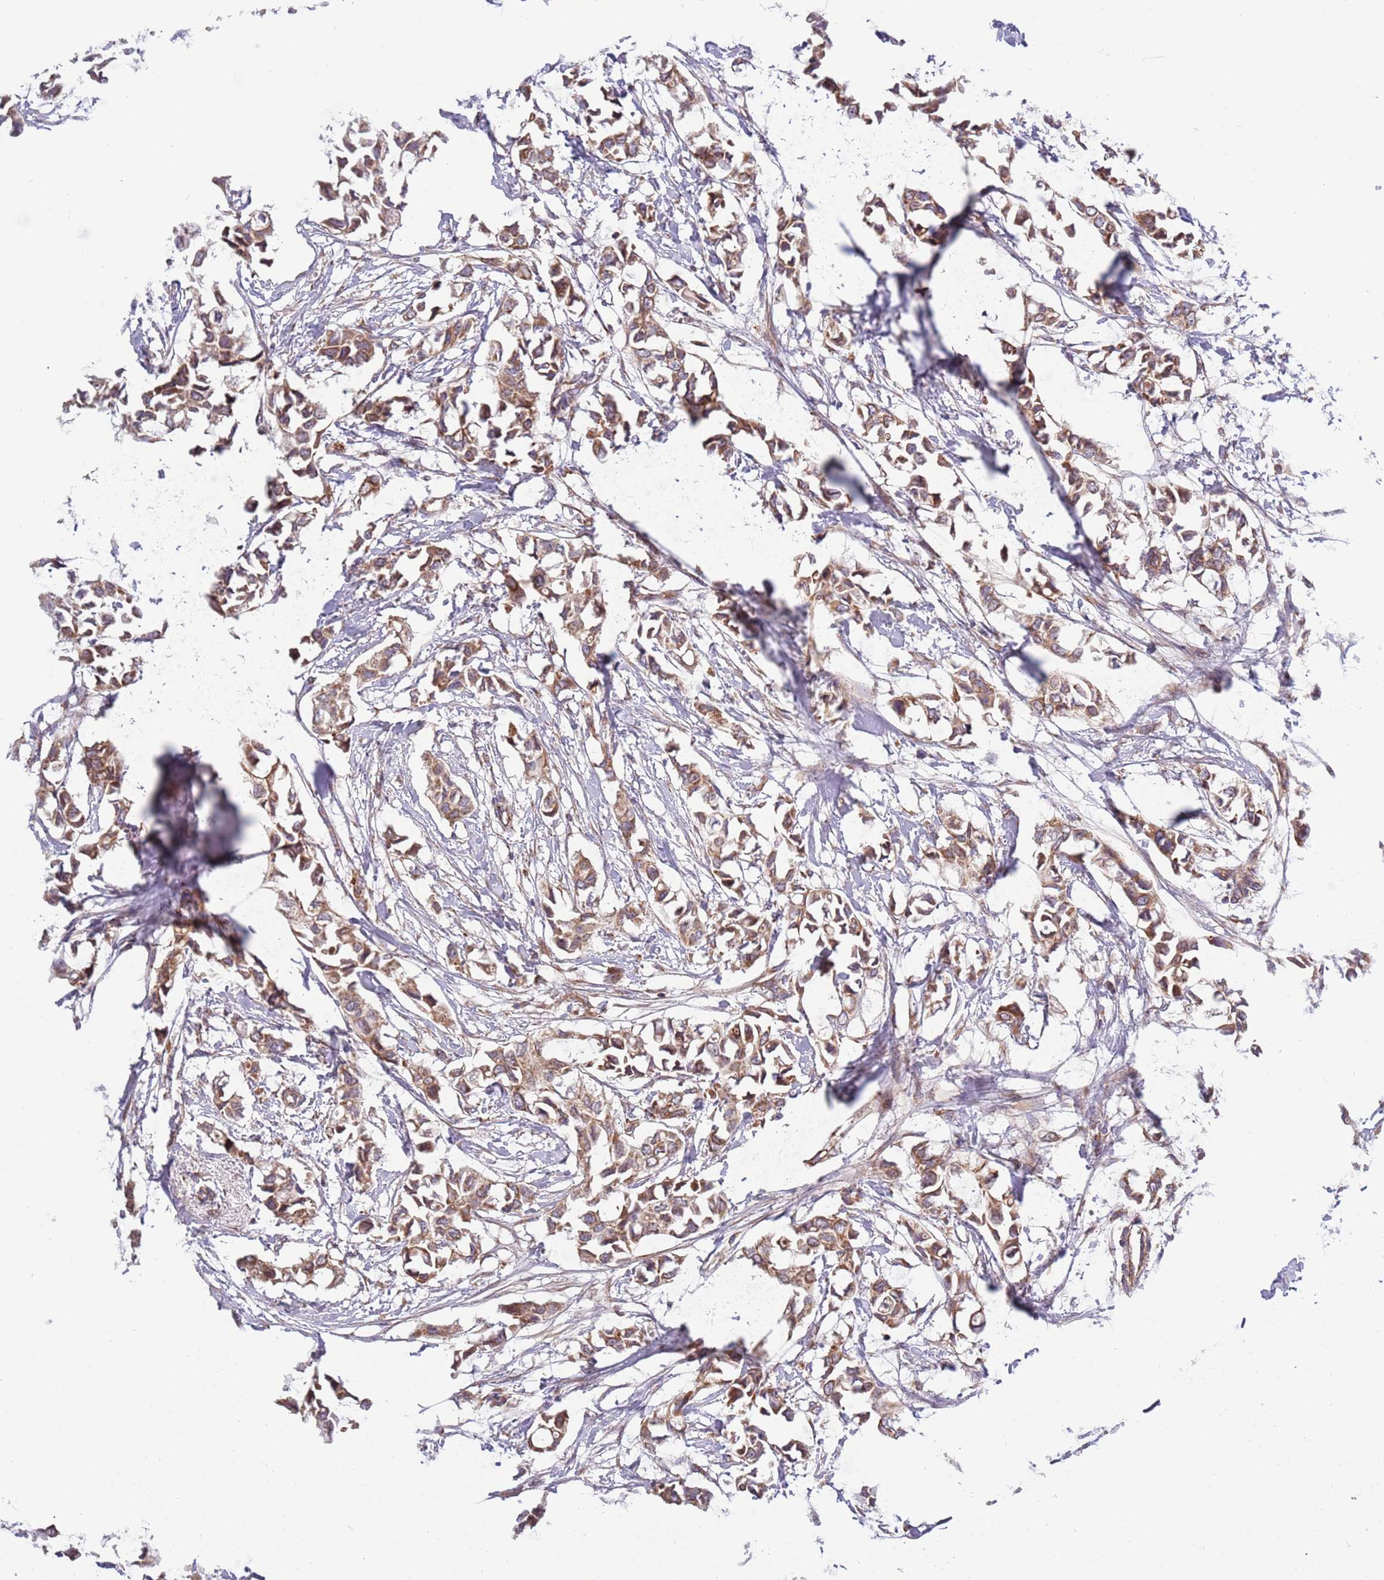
{"staining": {"intensity": "moderate", "quantity": ">75%", "location": "cytoplasmic/membranous"}, "tissue": "breast cancer", "cell_type": "Tumor cells", "image_type": "cancer", "snomed": [{"axis": "morphology", "description": "Duct carcinoma"}, {"axis": "topography", "description": "Breast"}], "caption": "An immunohistochemistry (IHC) image of tumor tissue is shown. Protein staining in brown shows moderate cytoplasmic/membranous positivity in intraductal carcinoma (breast) within tumor cells.", "gene": "IRS4", "patient": {"sex": "female", "age": 41}}